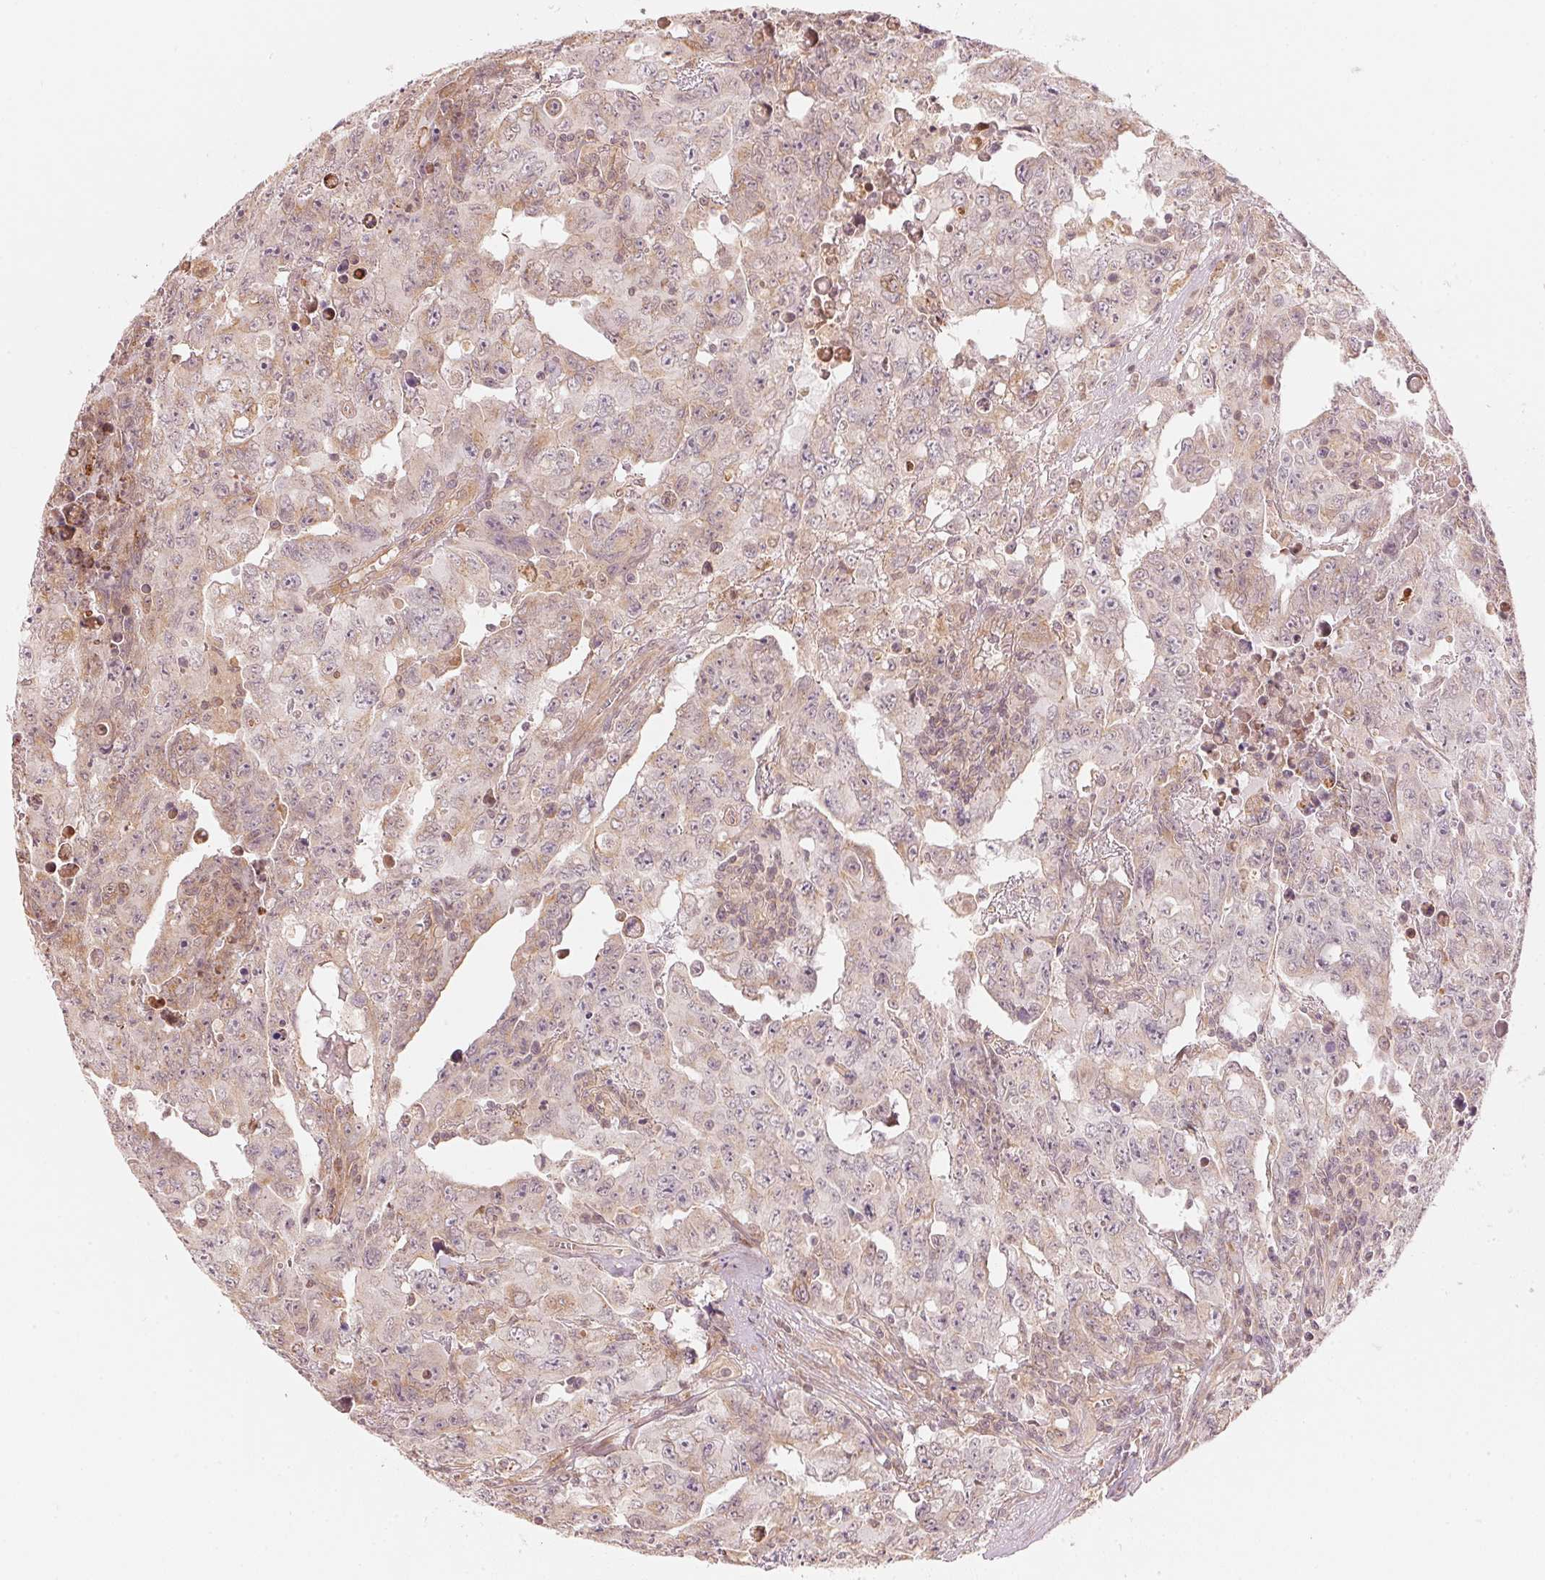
{"staining": {"intensity": "weak", "quantity": "<25%", "location": "cytoplasmic/membranous"}, "tissue": "testis cancer", "cell_type": "Tumor cells", "image_type": "cancer", "snomed": [{"axis": "morphology", "description": "Carcinoma, Embryonal, NOS"}, {"axis": "topography", "description": "Testis"}], "caption": "This histopathology image is of testis cancer (embryonal carcinoma) stained with immunohistochemistry to label a protein in brown with the nuclei are counter-stained blue. There is no expression in tumor cells.", "gene": "PRKN", "patient": {"sex": "male", "age": 24}}